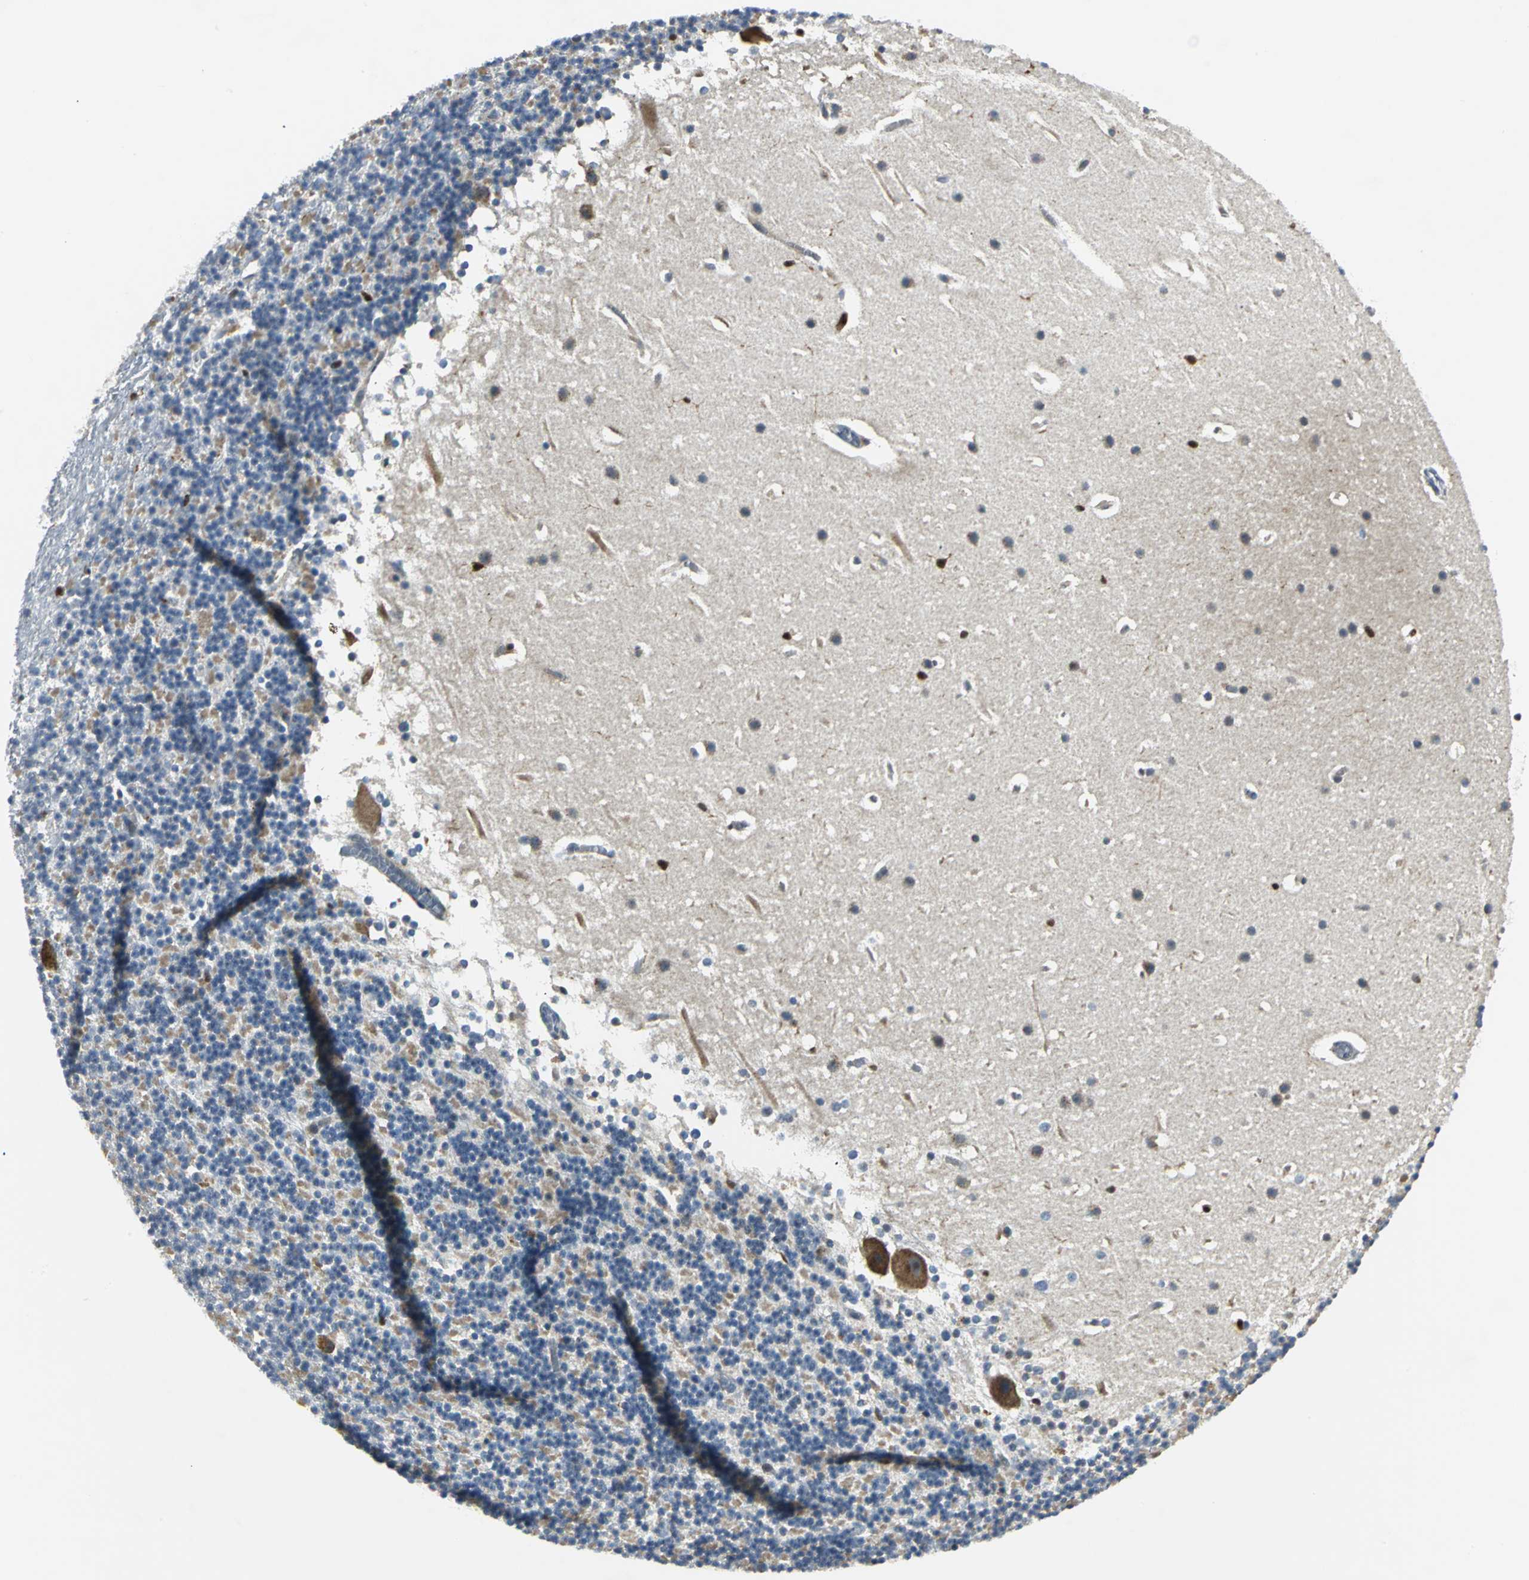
{"staining": {"intensity": "weak", "quantity": "25%-75%", "location": "cytoplasmic/membranous"}, "tissue": "cerebellum", "cell_type": "Cells in granular layer", "image_type": "normal", "snomed": [{"axis": "morphology", "description": "Normal tissue, NOS"}, {"axis": "topography", "description": "Cerebellum"}], "caption": "DAB immunohistochemical staining of benign cerebellum reveals weak cytoplasmic/membranous protein expression in approximately 25%-75% of cells in granular layer. (DAB (3,3'-diaminobenzidine) = brown stain, brightfield microscopy at high magnification).", "gene": "USP40", "patient": {"sex": "female", "age": 19}}